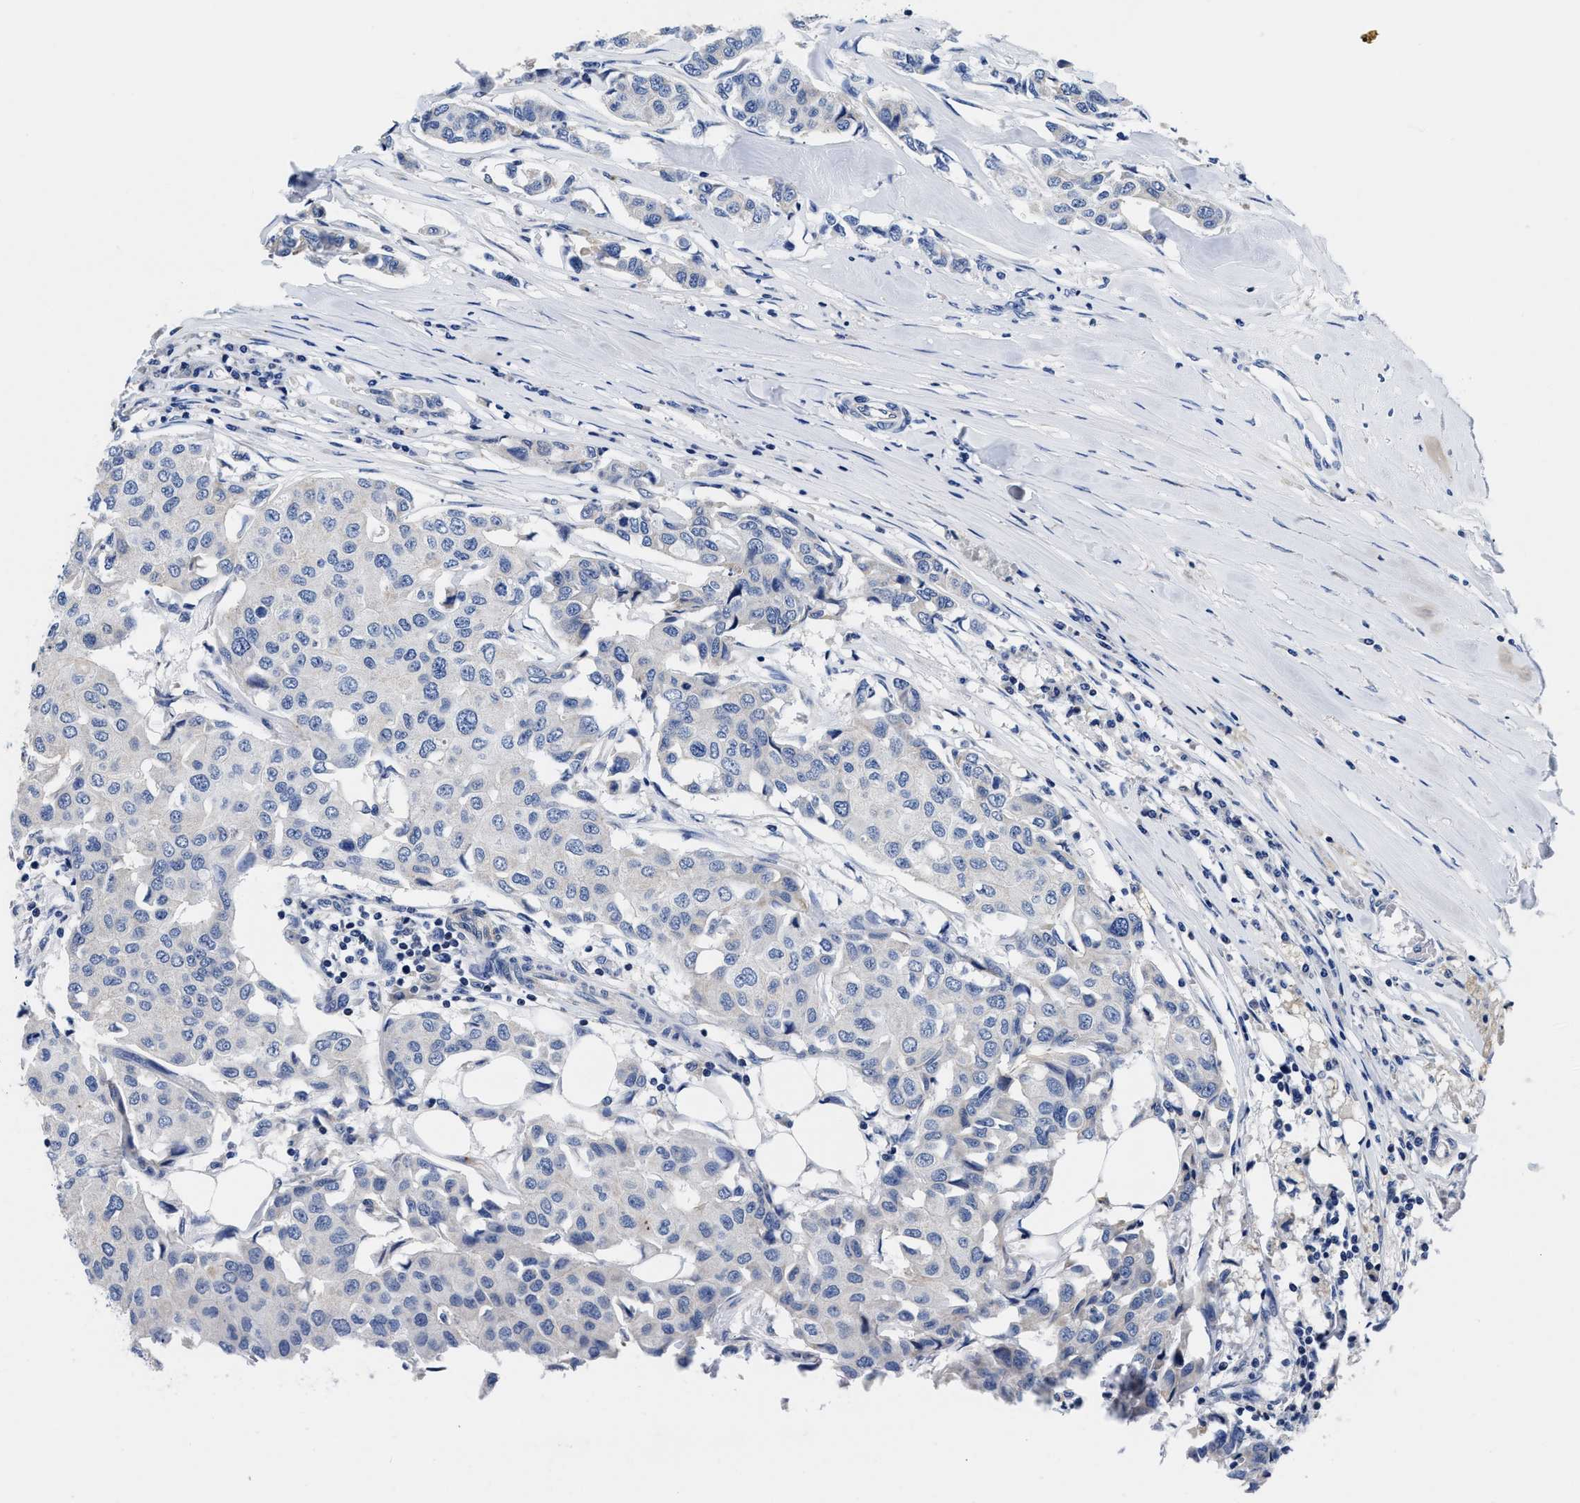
{"staining": {"intensity": "negative", "quantity": "none", "location": "none"}, "tissue": "breast cancer", "cell_type": "Tumor cells", "image_type": "cancer", "snomed": [{"axis": "morphology", "description": "Duct carcinoma"}, {"axis": "topography", "description": "Breast"}], "caption": "High power microscopy photomicrograph of an IHC photomicrograph of intraductal carcinoma (breast), revealing no significant staining in tumor cells.", "gene": "SLC35F1", "patient": {"sex": "female", "age": 80}}